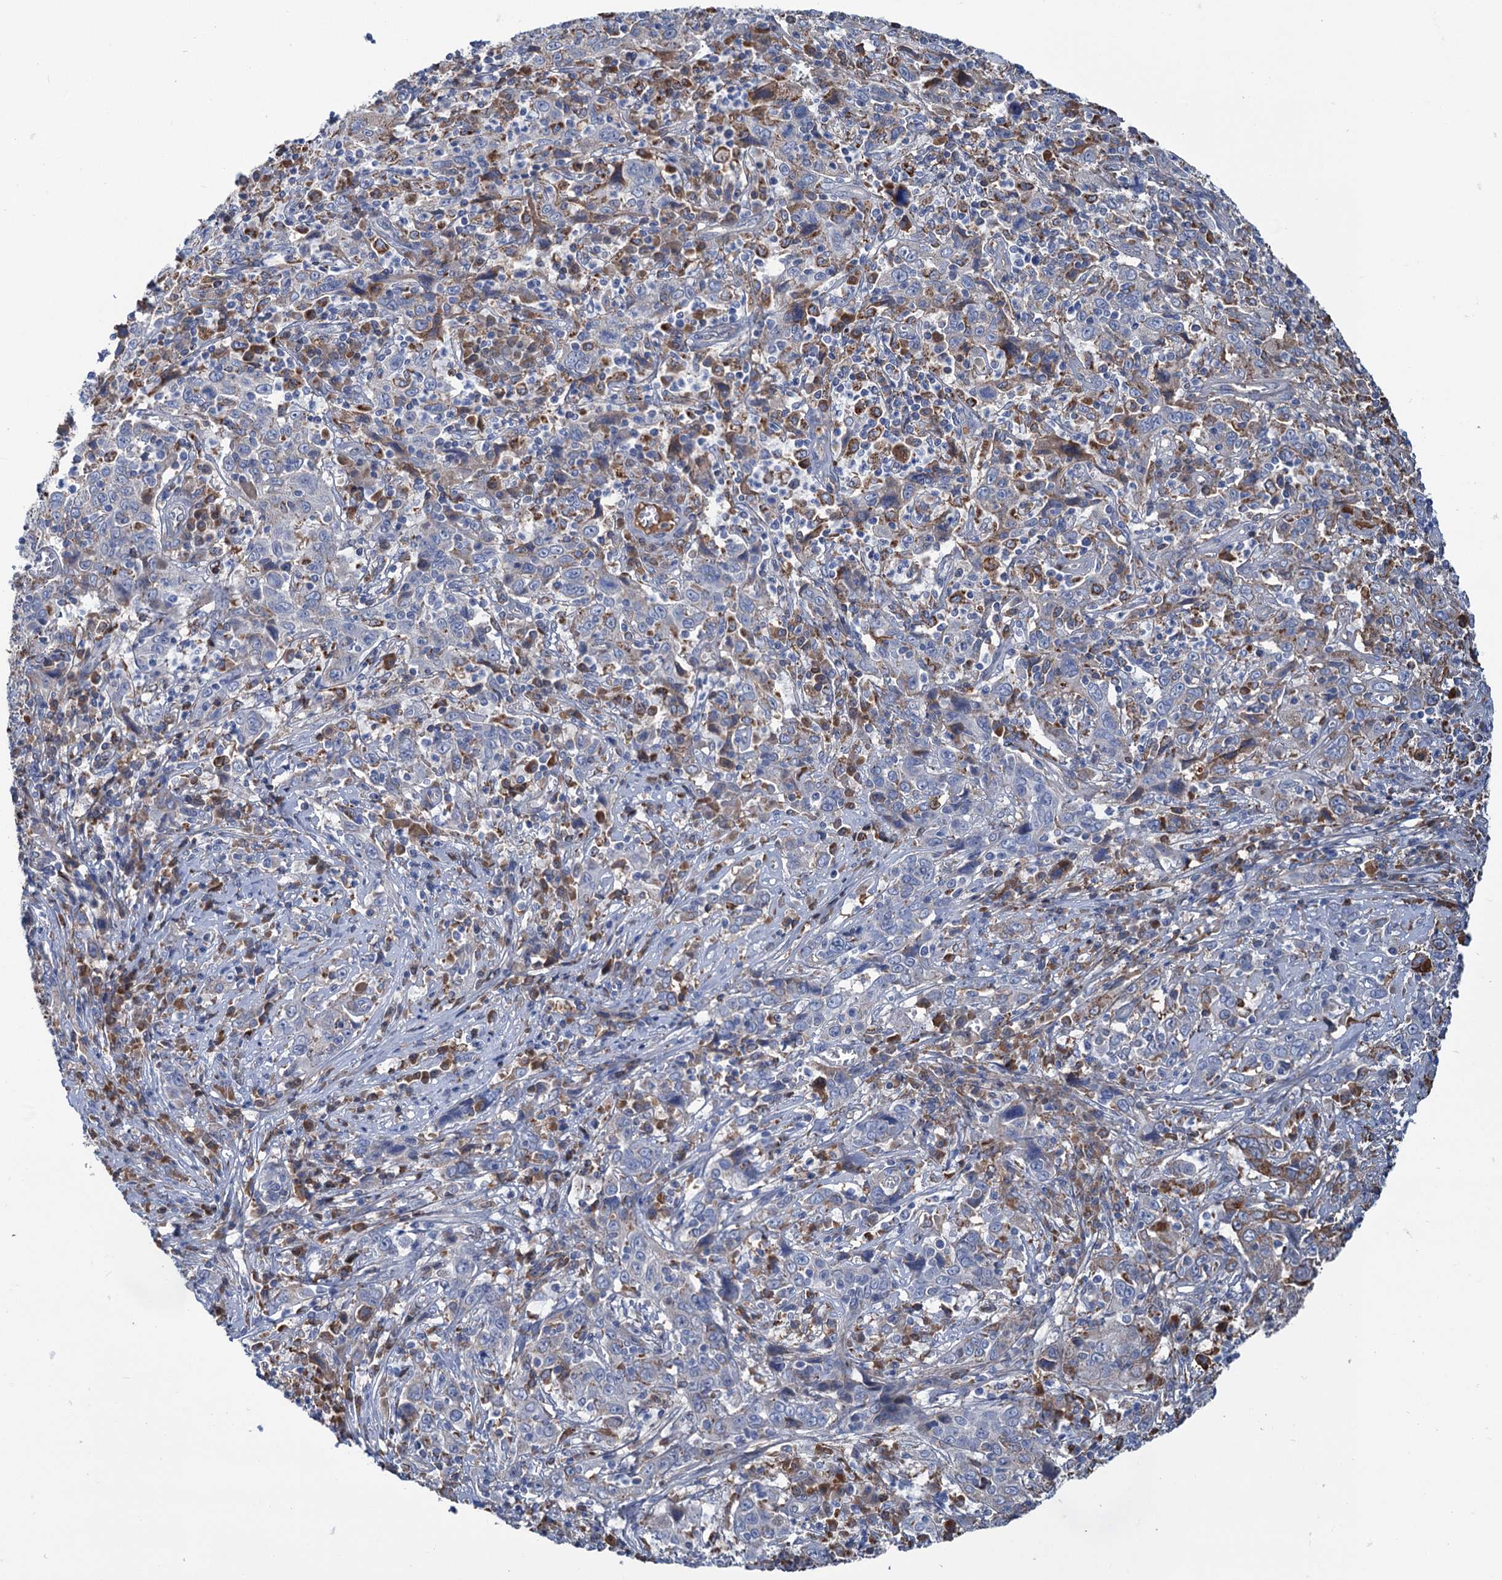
{"staining": {"intensity": "weak", "quantity": "25%-75%", "location": "cytoplasmic/membranous"}, "tissue": "cervical cancer", "cell_type": "Tumor cells", "image_type": "cancer", "snomed": [{"axis": "morphology", "description": "Squamous cell carcinoma, NOS"}, {"axis": "topography", "description": "Cervix"}], "caption": "Squamous cell carcinoma (cervical) stained with a brown dye displays weak cytoplasmic/membranous positive expression in about 25%-75% of tumor cells.", "gene": "LPIN1", "patient": {"sex": "female", "age": 46}}